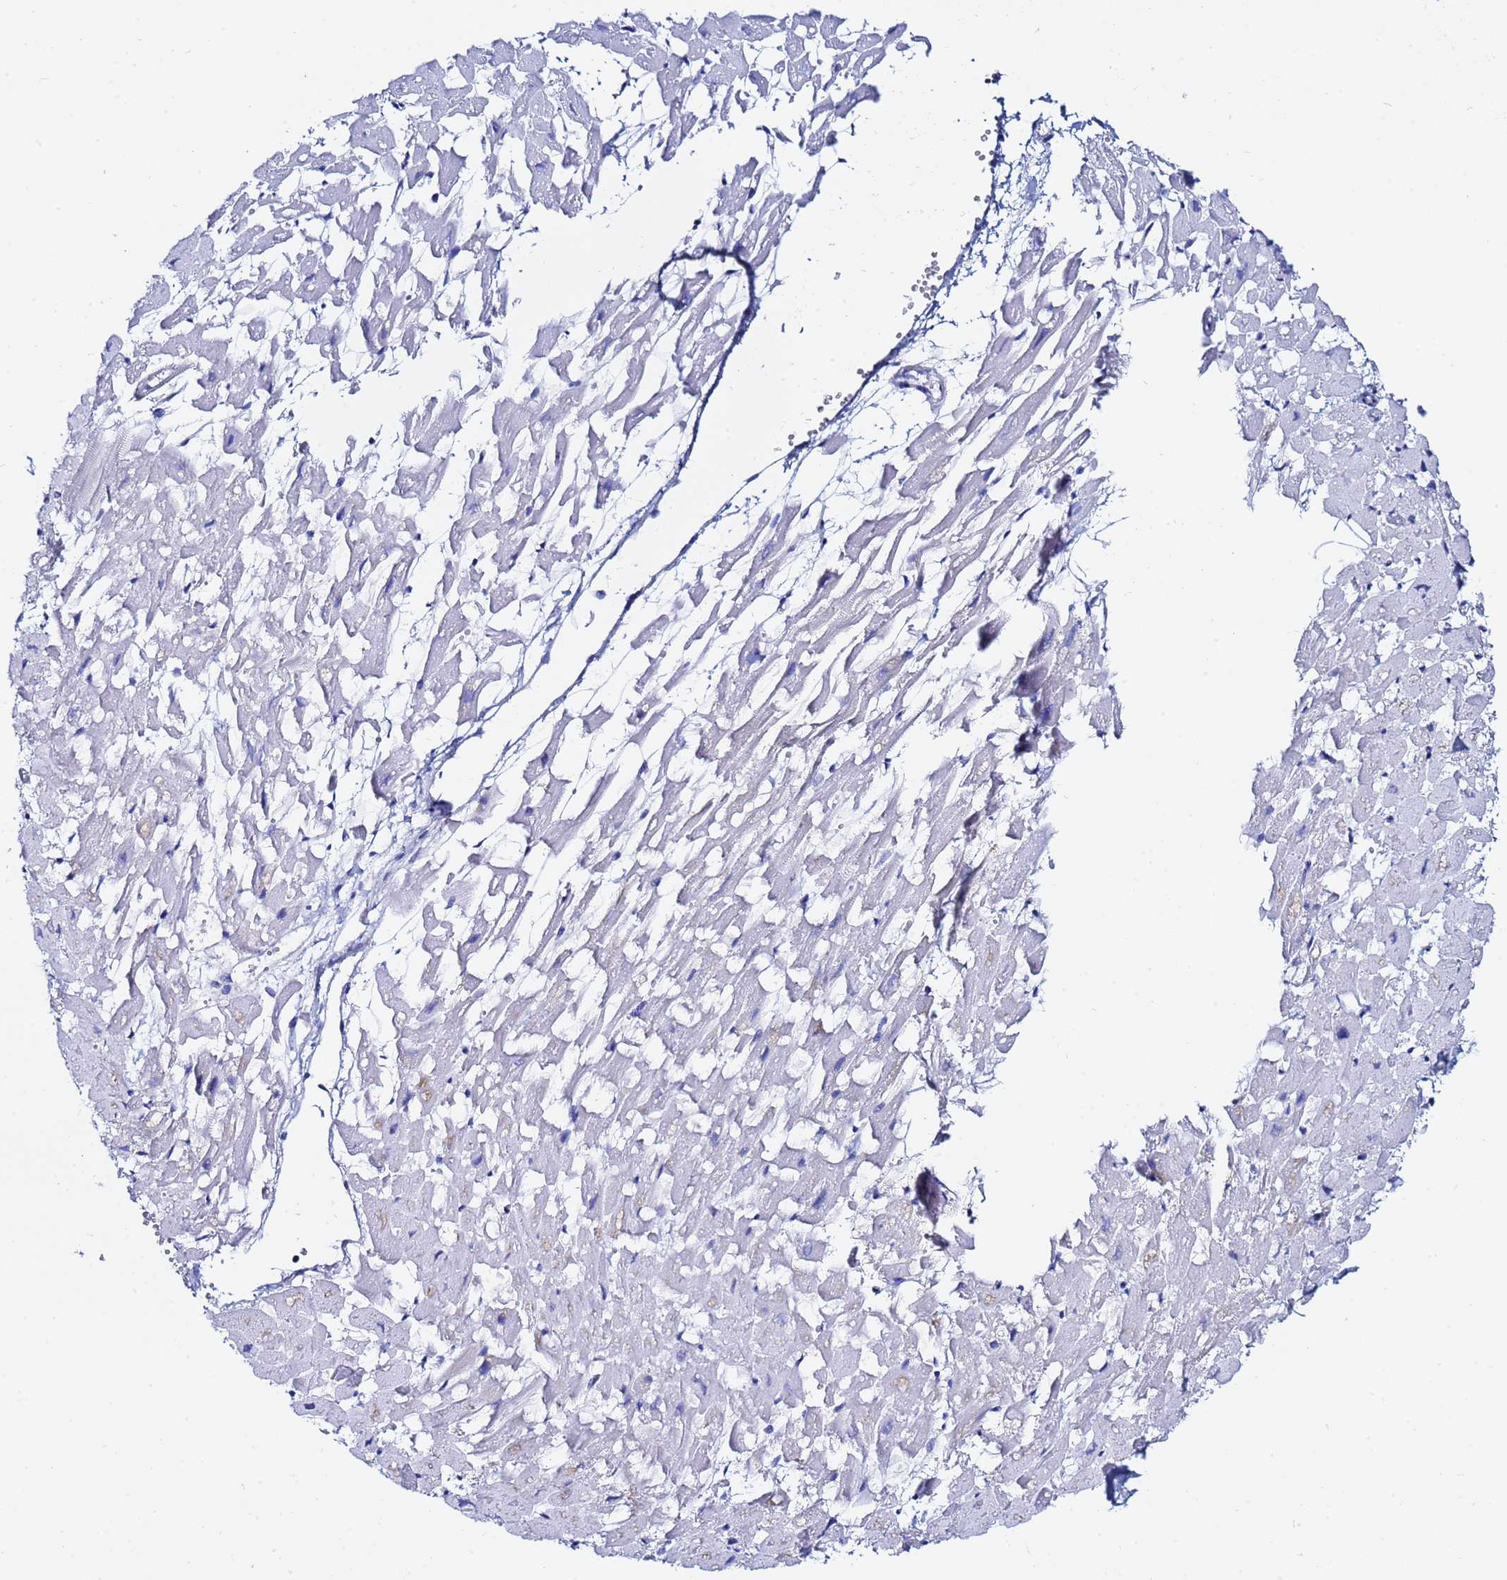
{"staining": {"intensity": "negative", "quantity": "none", "location": "none"}, "tissue": "heart muscle", "cell_type": "Cardiomyocytes", "image_type": "normal", "snomed": [{"axis": "morphology", "description": "Normal tissue, NOS"}, {"axis": "topography", "description": "Heart"}], "caption": "Cardiomyocytes show no significant positivity in benign heart muscle. Nuclei are stained in blue.", "gene": "LENG1", "patient": {"sex": "female", "age": 64}}